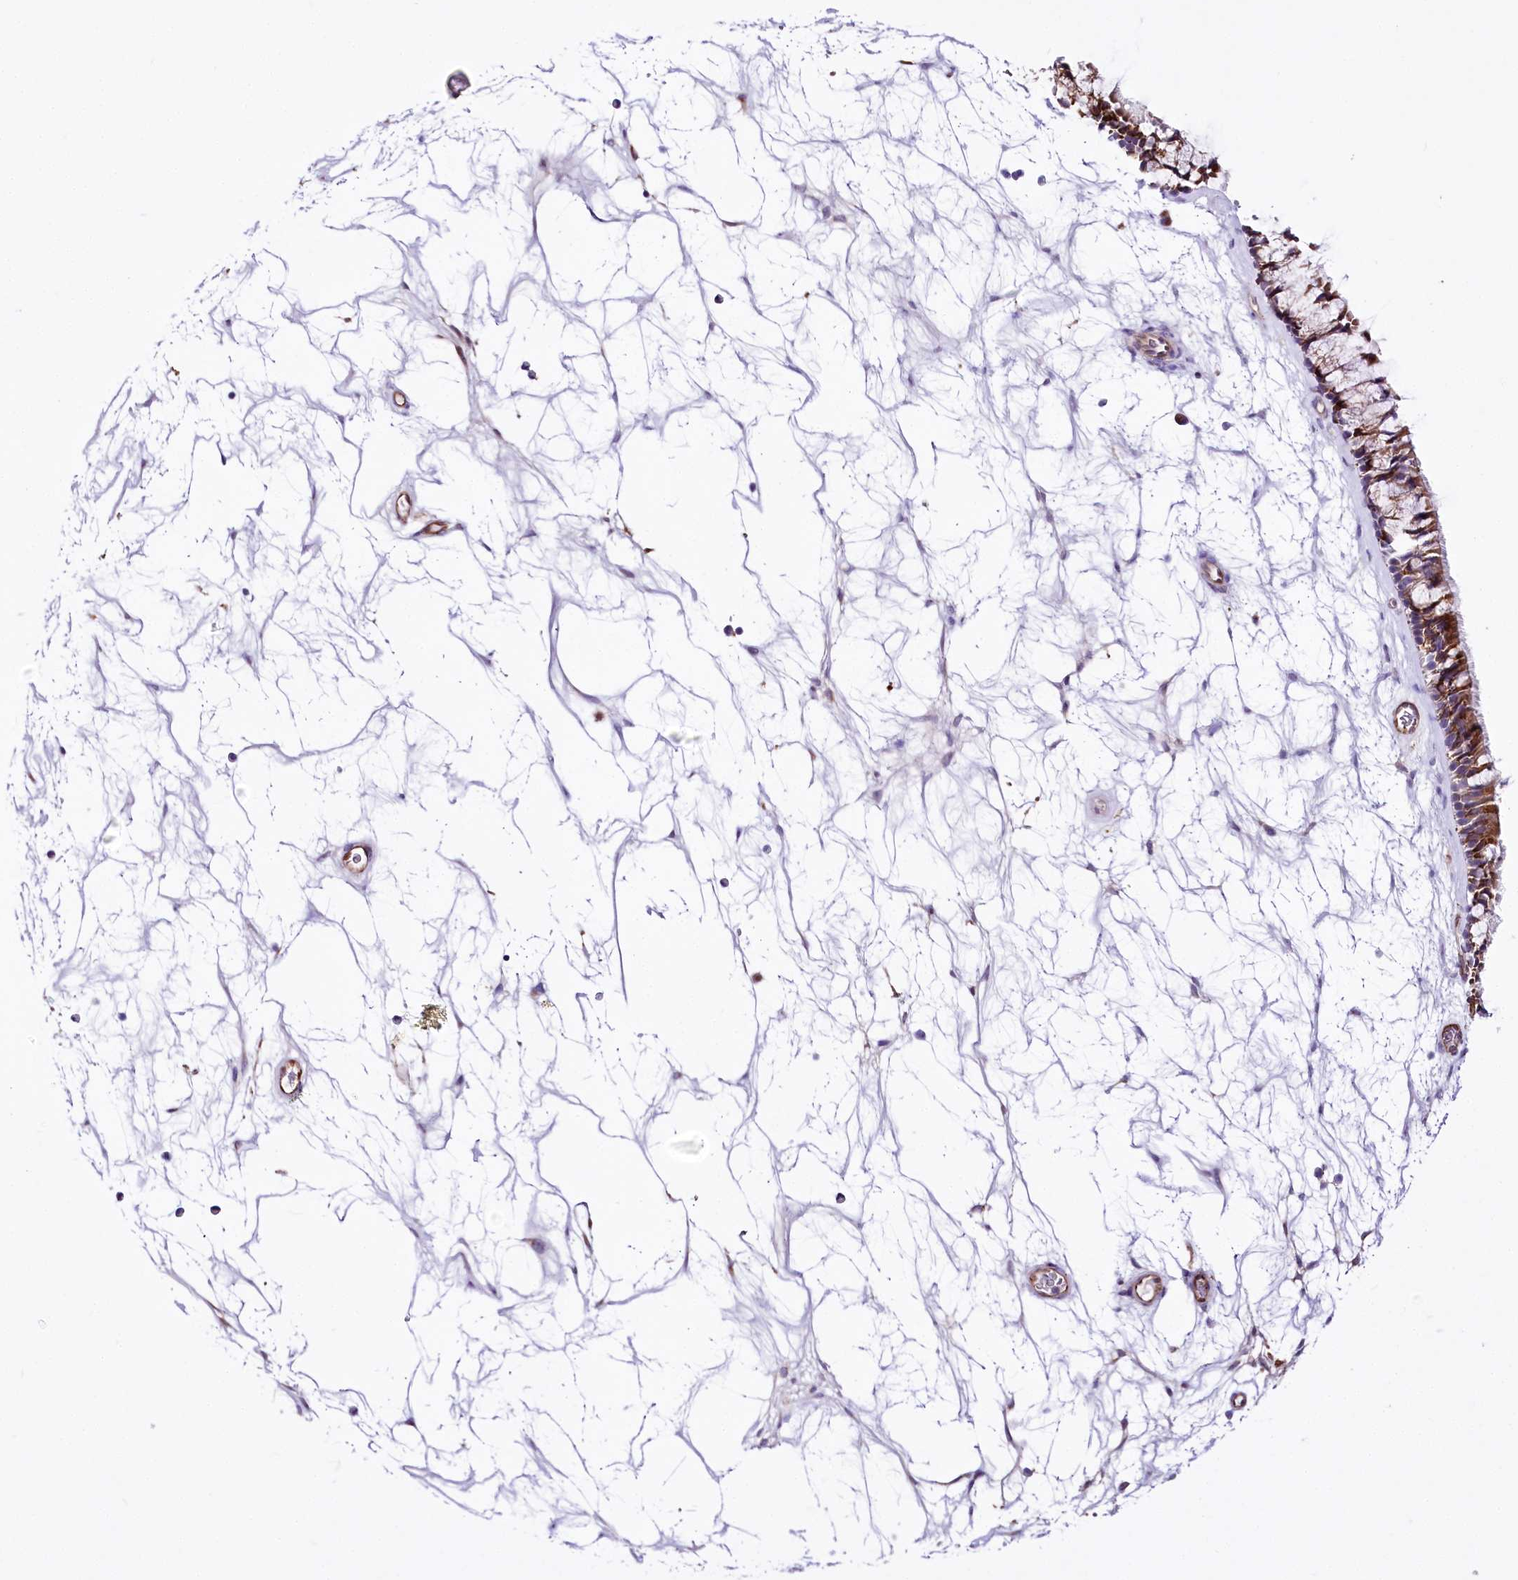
{"staining": {"intensity": "moderate", "quantity": ">75%", "location": "cytoplasmic/membranous"}, "tissue": "nasopharynx", "cell_type": "Respiratory epithelial cells", "image_type": "normal", "snomed": [{"axis": "morphology", "description": "Normal tissue, NOS"}, {"axis": "topography", "description": "Nasopharynx"}], "caption": "Immunohistochemistry of unremarkable human nasopharynx displays medium levels of moderate cytoplasmic/membranous expression in approximately >75% of respiratory epithelial cells. (DAB (3,3'-diaminobenzidine) IHC with brightfield microscopy, high magnification).", "gene": "WWC1", "patient": {"sex": "male", "age": 64}}